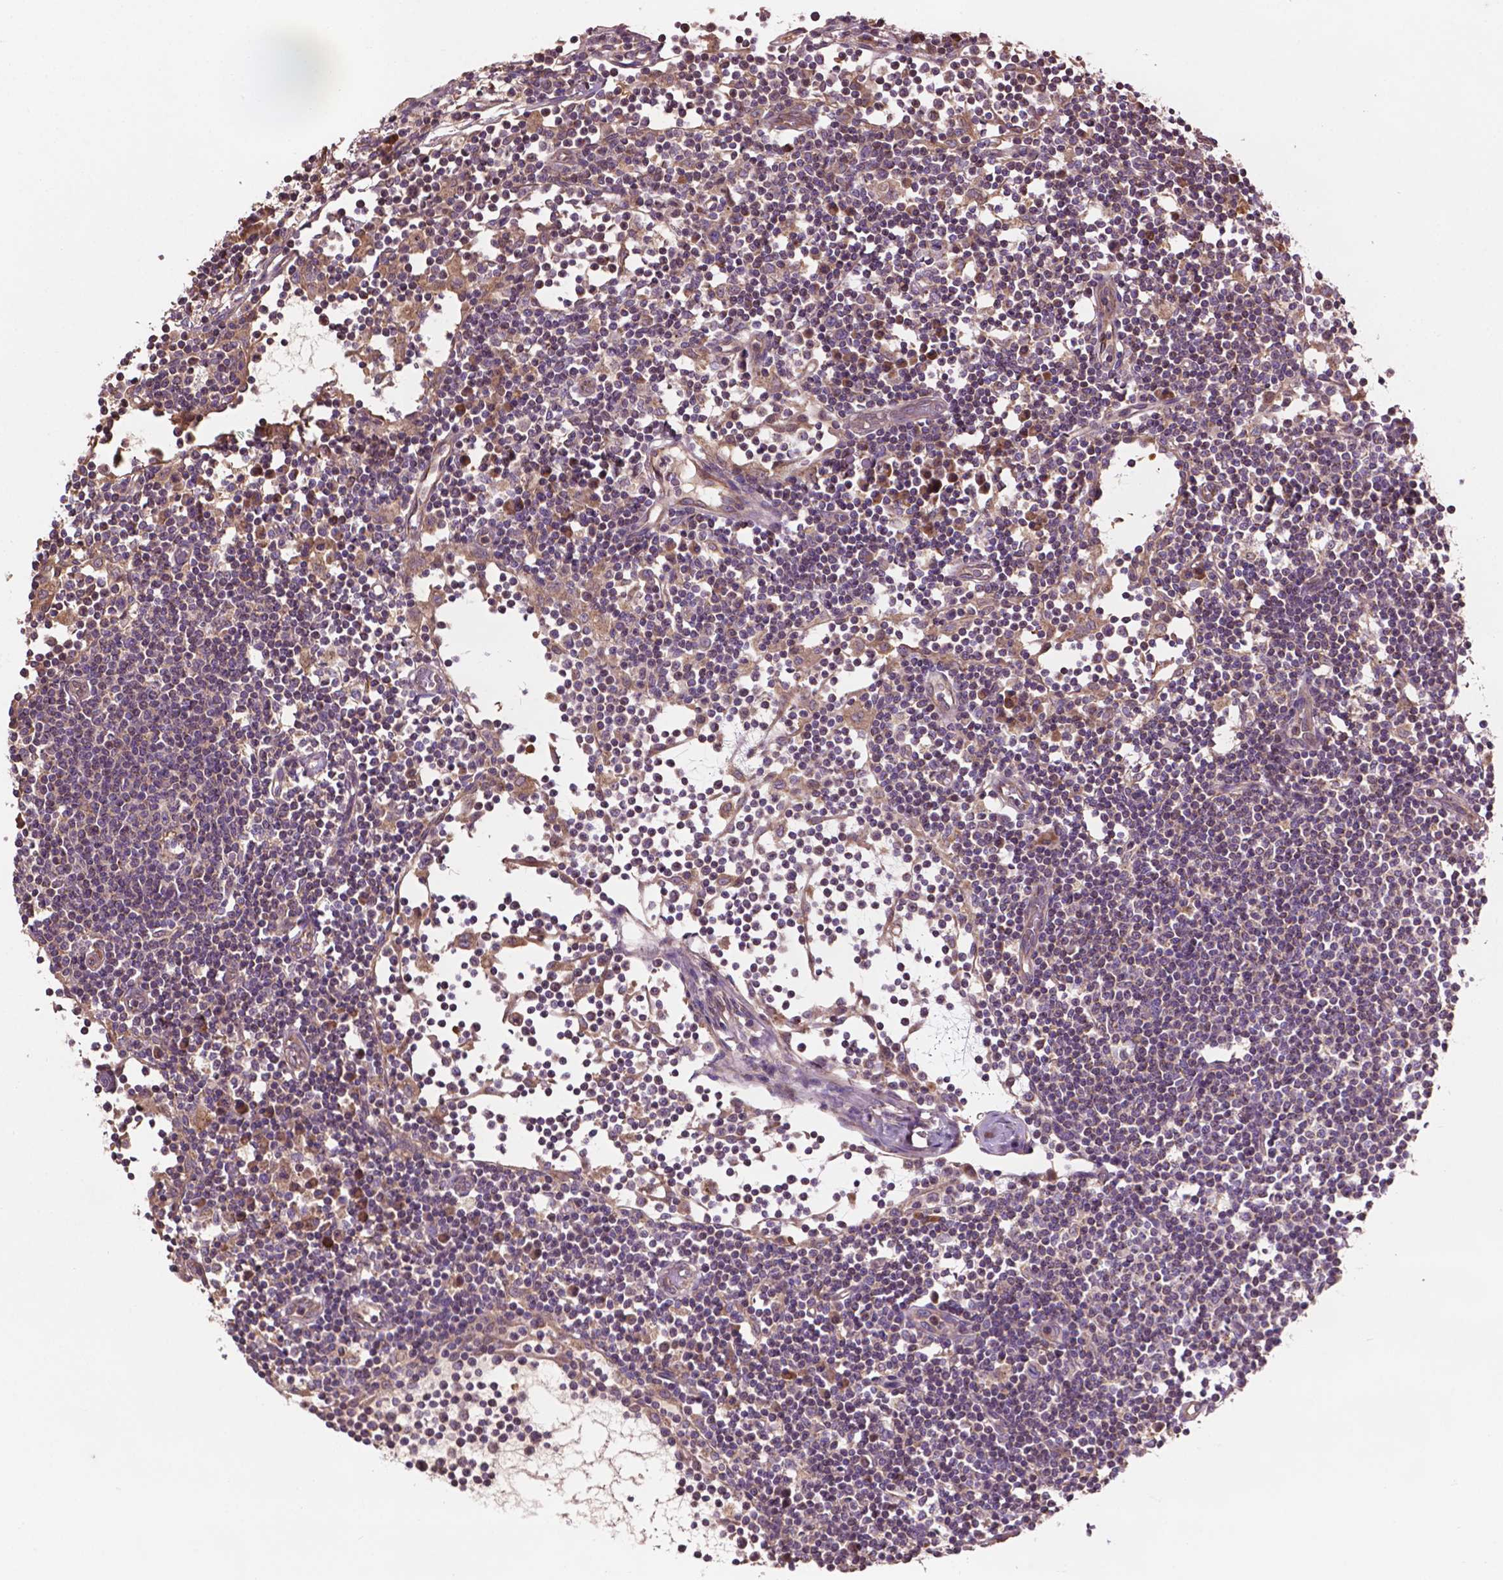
{"staining": {"intensity": "weak", "quantity": "<25%", "location": "cytoplasmic/membranous"}, "tissue": "lymph node", "cell_type": "Non-germinal center cells", "image_type": "normal", "snomed": [{"axis": "morphology", "description": "Normal tissue, NOS"}, {"axis": "topography", "description": "Lymph node"}], "caption": "Immunohistochemical staining of unremarkable human lymph node shows no significant staining in non-germinal center cells.", "gene": "GJA9", "patient": {"sex": "female", "age": 72}}